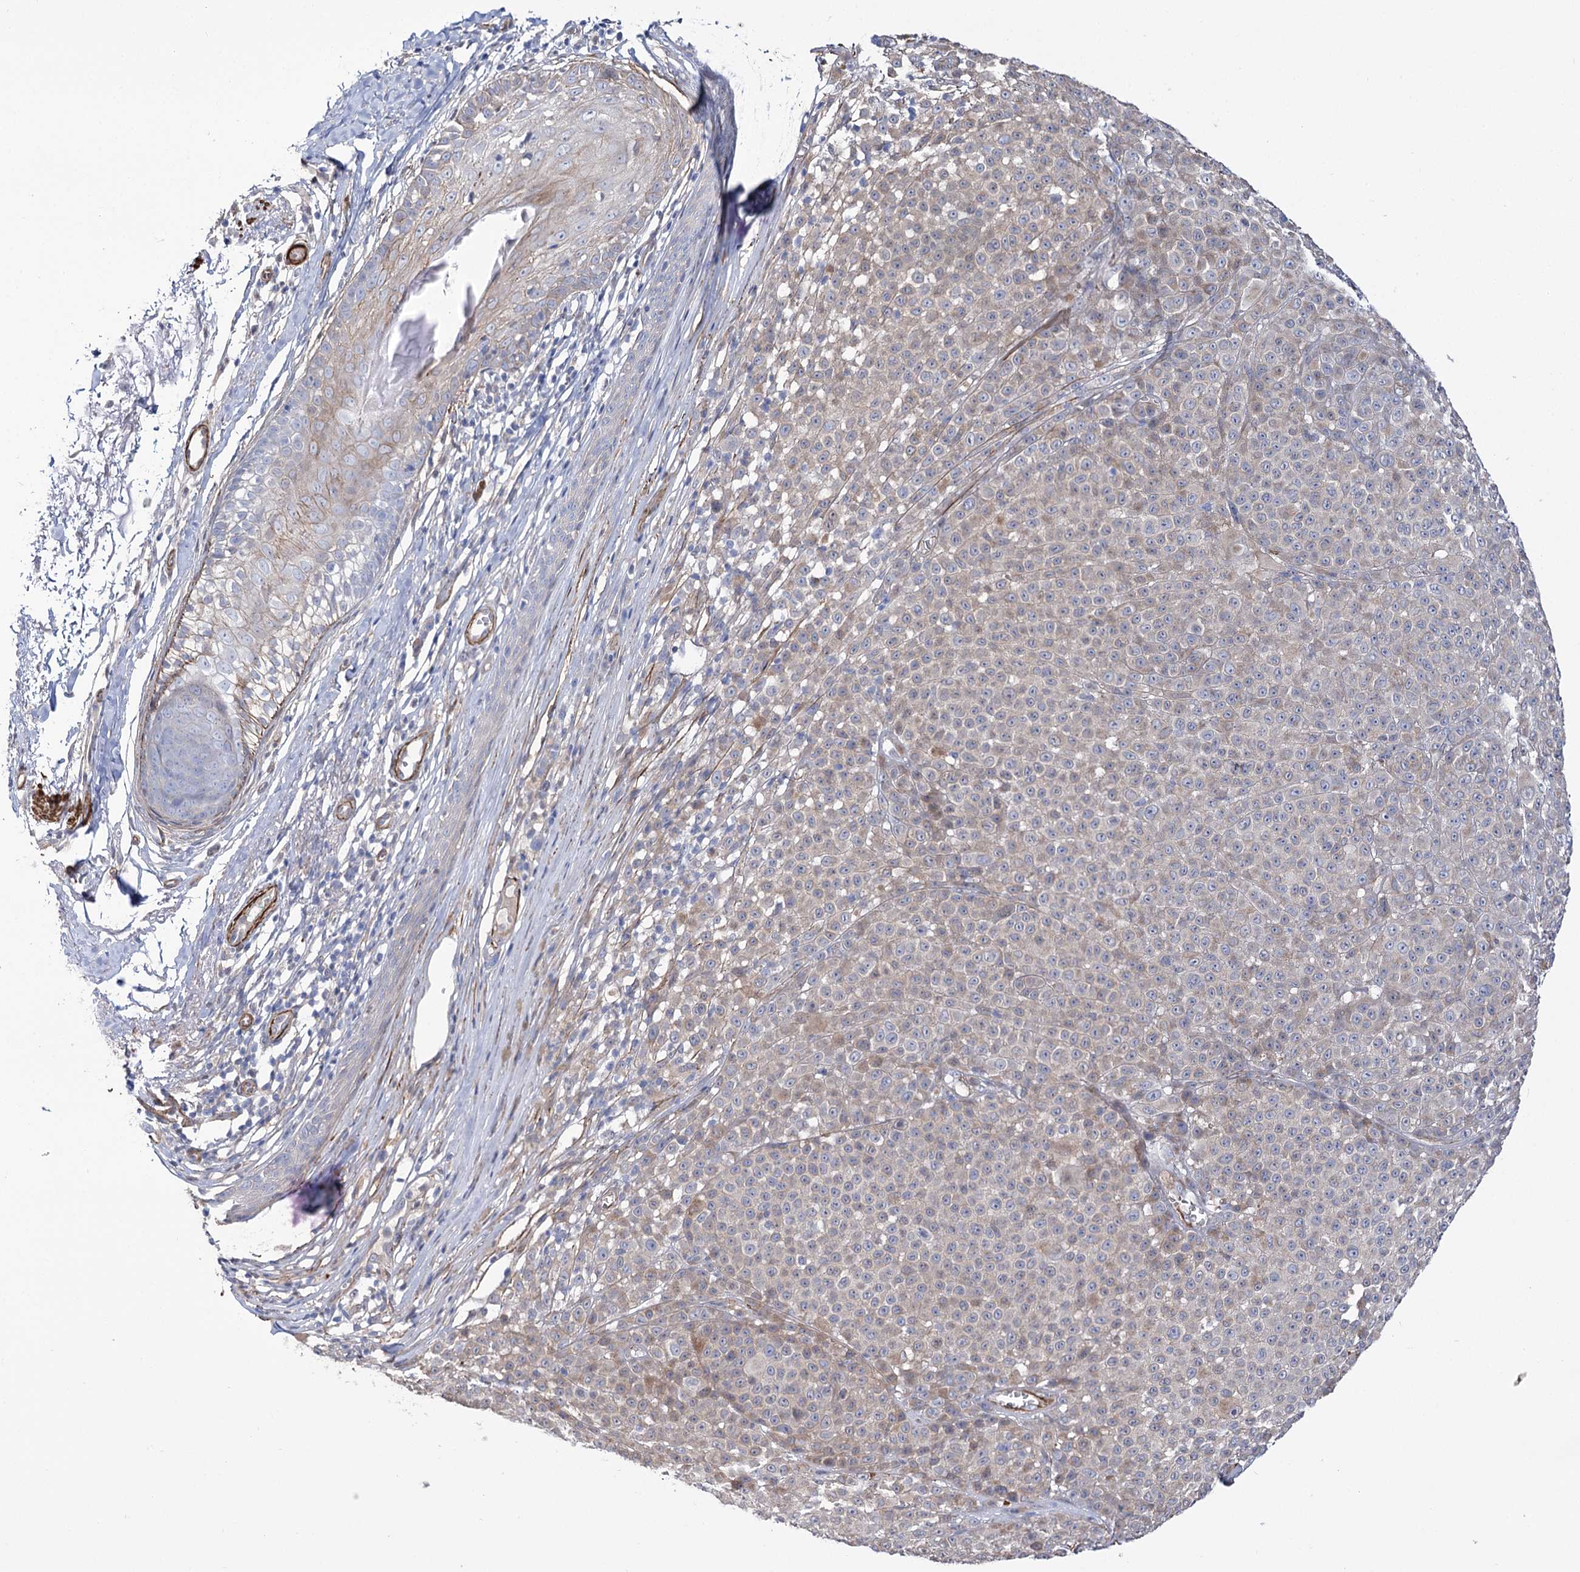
{"staining": {"intensity": "weak", "quantity": "25%-75%", "location": "cytoplasmic/membranous"}, "tissue": "melanoma", "cell_type": "Tumor cells", "image_type": "cancer", "snomed": [{"axis": "morphology", "description": "Malignant melanoma, NOS"}, {"axis": "topography", "description": "Skin"}], "caption": "Immunohistochemical staining of human melanoma demonstrates low levels of weak cytoplasmic/membranous expression in approximately 25%-75% of tumor cells.", "gene": "WASHC3", "patient": {"sex": "female", "age": 94}}